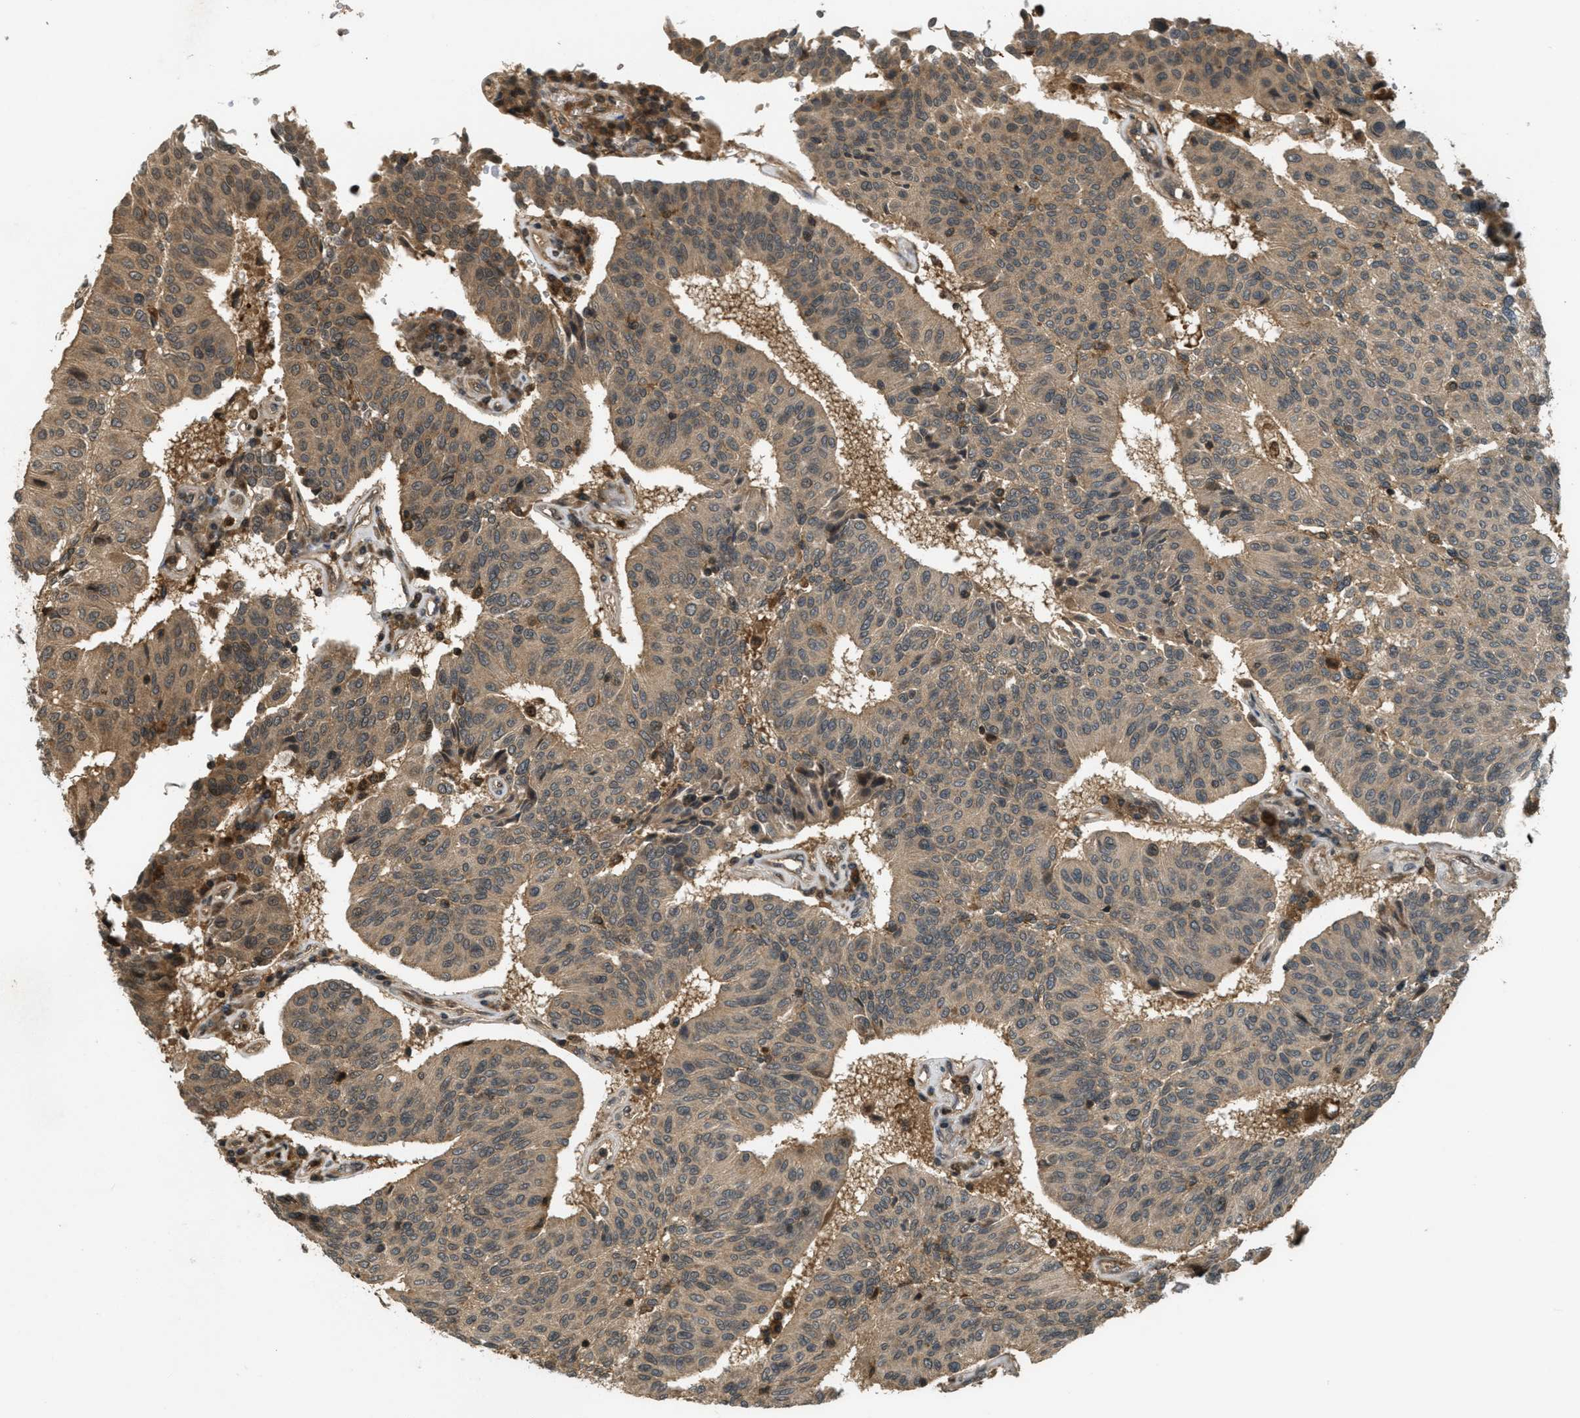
{"staining": {"intensity": "moderate", "quantity": ">75%", "location": "cytoplasmic/membranous"}, "tissue": "urothelial cancer", "cell_type": "Tumor cells", "image_type": "cancer", "snomed": [{"axis": "morphology", "description": "Urothelial carcinoma, High grade"}, {"axis": "topography", "description": "Urinary bladder"}], "caption": "Immunohistochemistry (IHC) photomicrograph of neoplastic tissue: urothelial cancer stained using IHC displays medium levels of moderate protein expression localized specifically in the cytoplasmic/membranous of tumor cells, appearing as a cytoplasmic/membranous brown color.", "gene": "ATG7", "patient": {"sex": "male", "age": 66}}